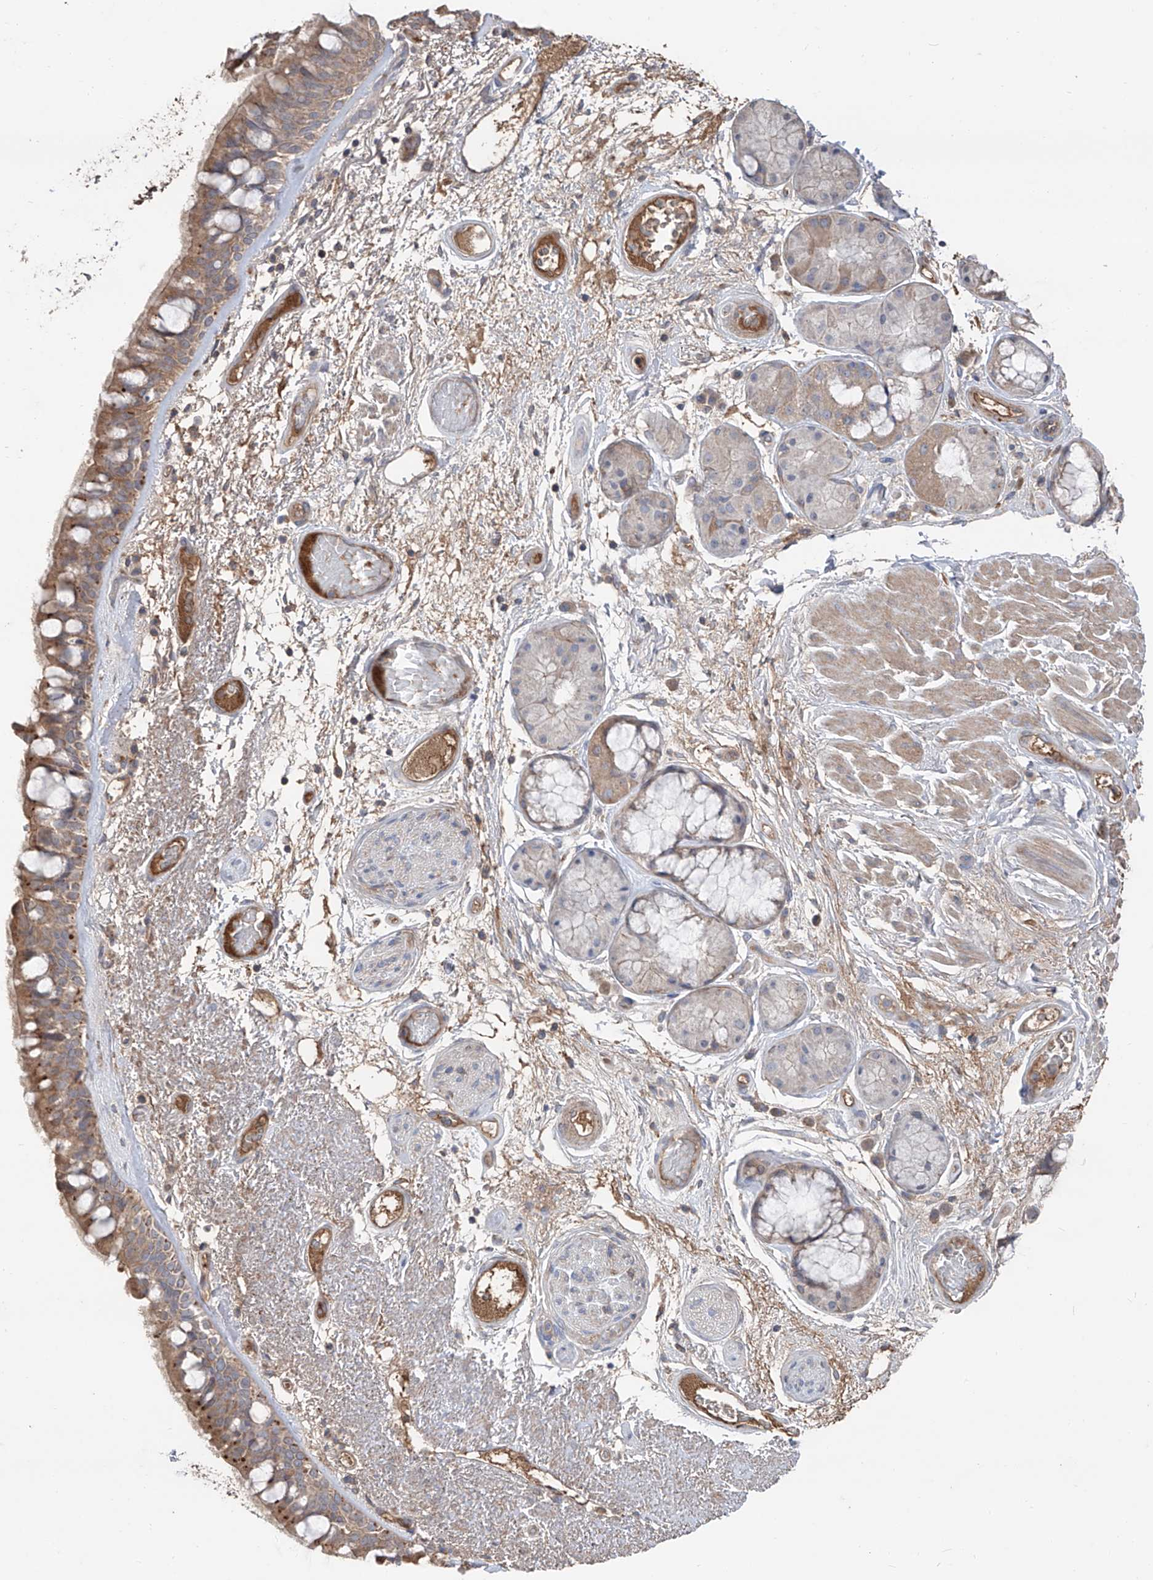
{"staining": {"intensity": "moderate", "quantity": ">75%", "location": "cytoplasmic/membranous"}, "tissue": "bronchus", "cell_type": "Respiratory epithelial cells", "image_type": "normal", "snomed": [{"axis": "morphology", "description": "Normal tissue, NOS"}, {"axis": "morphology", "description": "Squamous cell carcinoma, NOS"}, {"axis": "topography", "description": "Lymph node"}, {"axis": "topography", "description": "Bronchus"}, {"axis": "topography", "description": "Lung"}], "caption": "IHC (DAB (3,3'-diaminobenzidine)) staining of benign human bronchus displays moderate cytoplasmic/membranous protein positivity in approximately >75% of respiratory epithelial cells. (DAB (3,3'-diaminobenzidine) IHC, brown staining for protein, blue staining for nuclei).", "gene": "EDN1", "patient": {"sex": "male", "age": 66}}